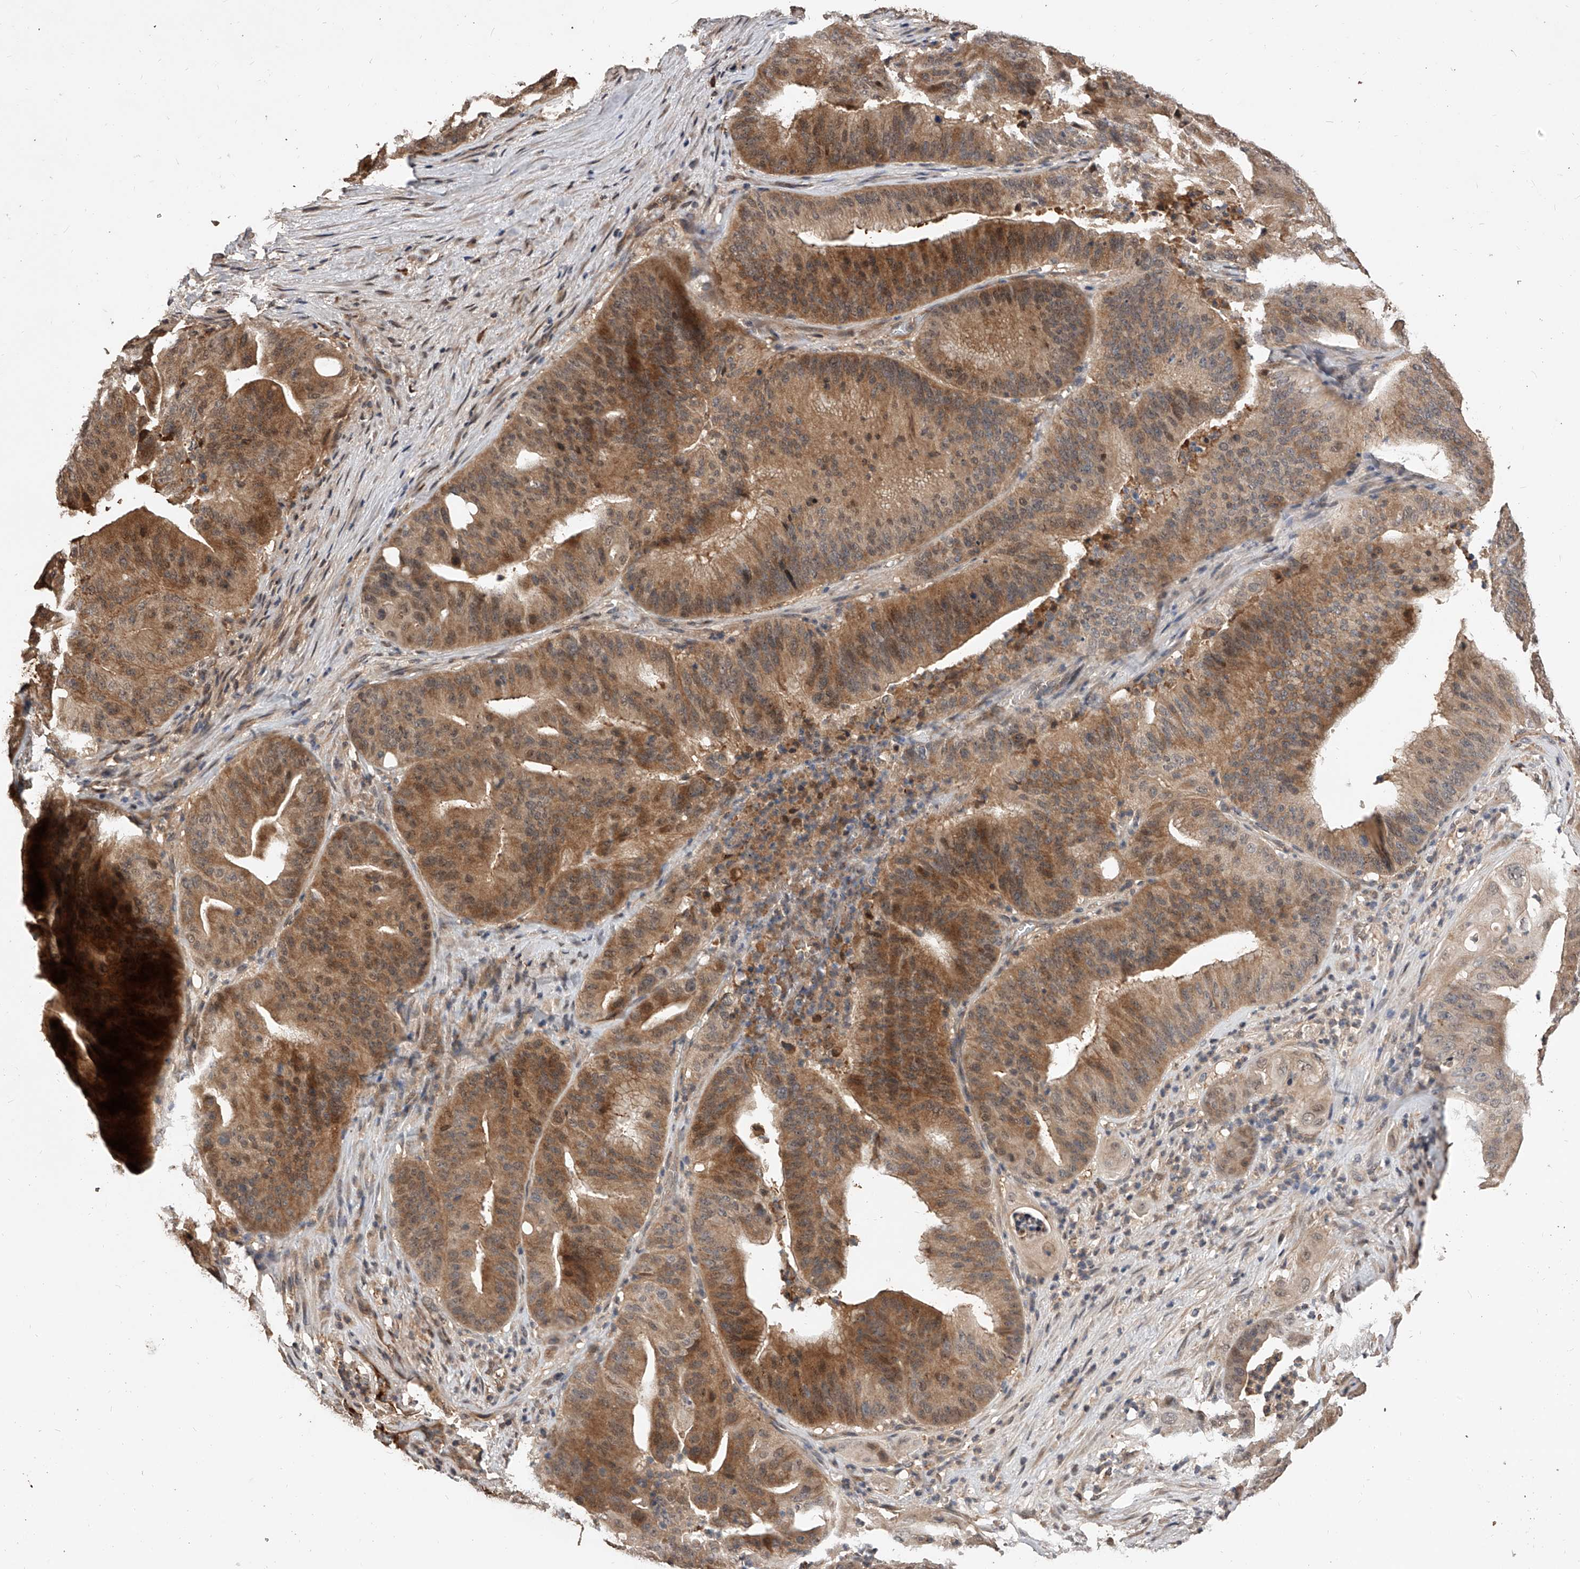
{"staining": {"intensity": "moderate", "quantity": ">75%", "location": "cytoplasmic/membranous,nuclear"}, "tissue": "pancreatic cancer", "cell_type": "Tumor cells", "image_type": "cancer", "snomed": [{"axis": "morphology", "description": "Adenocarcinoma, NOS"}, {"axis": "topography", "description": "Pancreas"}], "caption": "Protein positivity by immunohistochemistry demonstrates moderate cytoplasmic/membranous and nuclear expression in approximately >75% of tumor cells in pancreatic cancer (adenocarcinoma).", "gene": "CFAP410", "patient": {"sex": "female", "age": 77}}